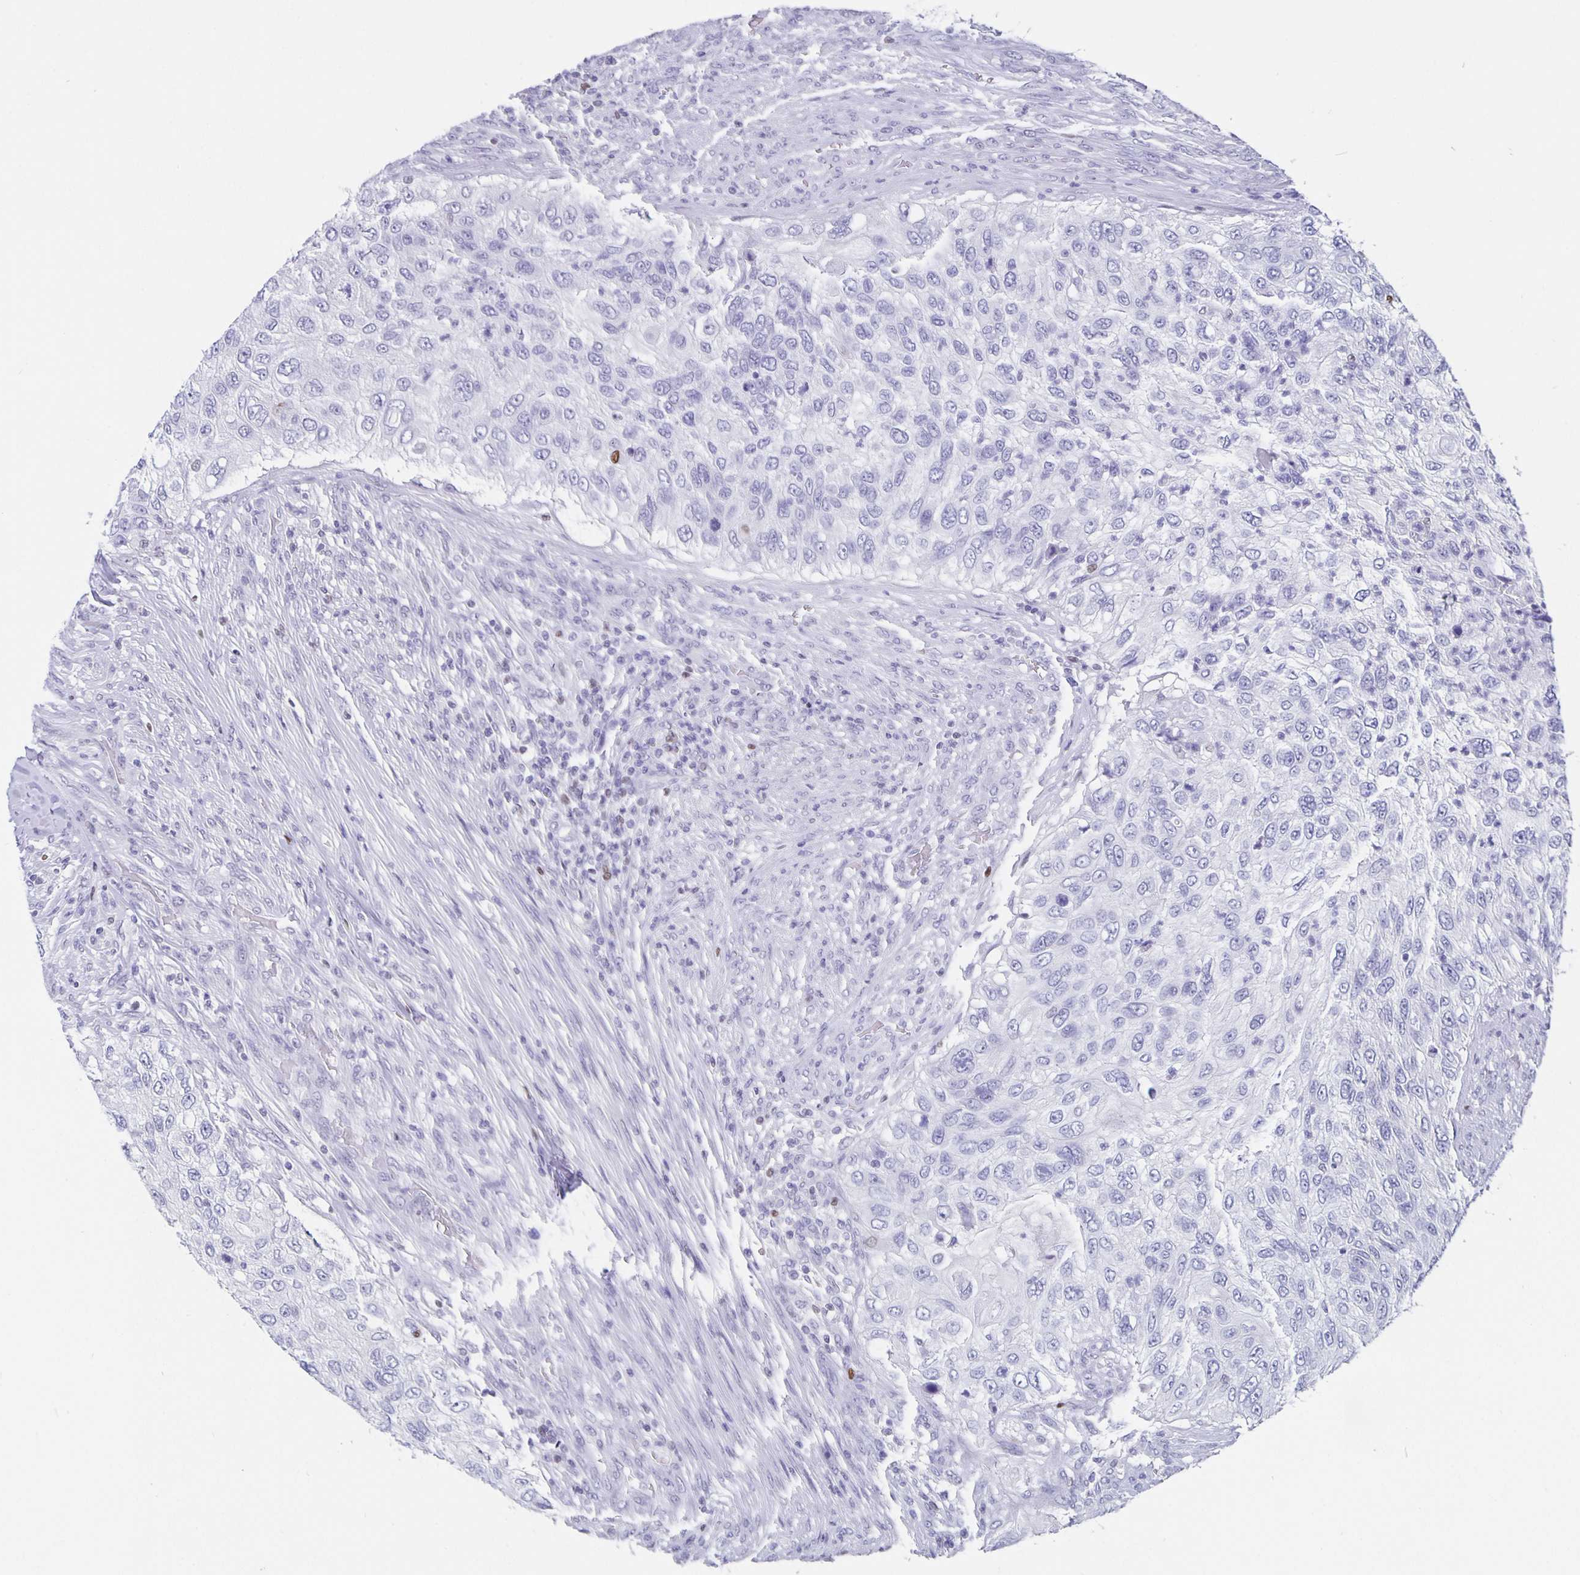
{"staining": {"intensity": "negative", "quantity": "none", "location": "none"}, "tissue": "urothelial cancer", "cell_type": "Tumor cells", "image_type": "cancer", "snomed": [{"axis": "morphology", "description": "Urothelial carcinoma, High grade"}, {"axis": "topography", "description": "Urinary bladder"}], "caption": "Tumor cells are negative for protein expression in human urothelial cancer. Nuclei are stained in blue.", "gene": "SATB2", "patient": {"sex": "female", "age": 60}}